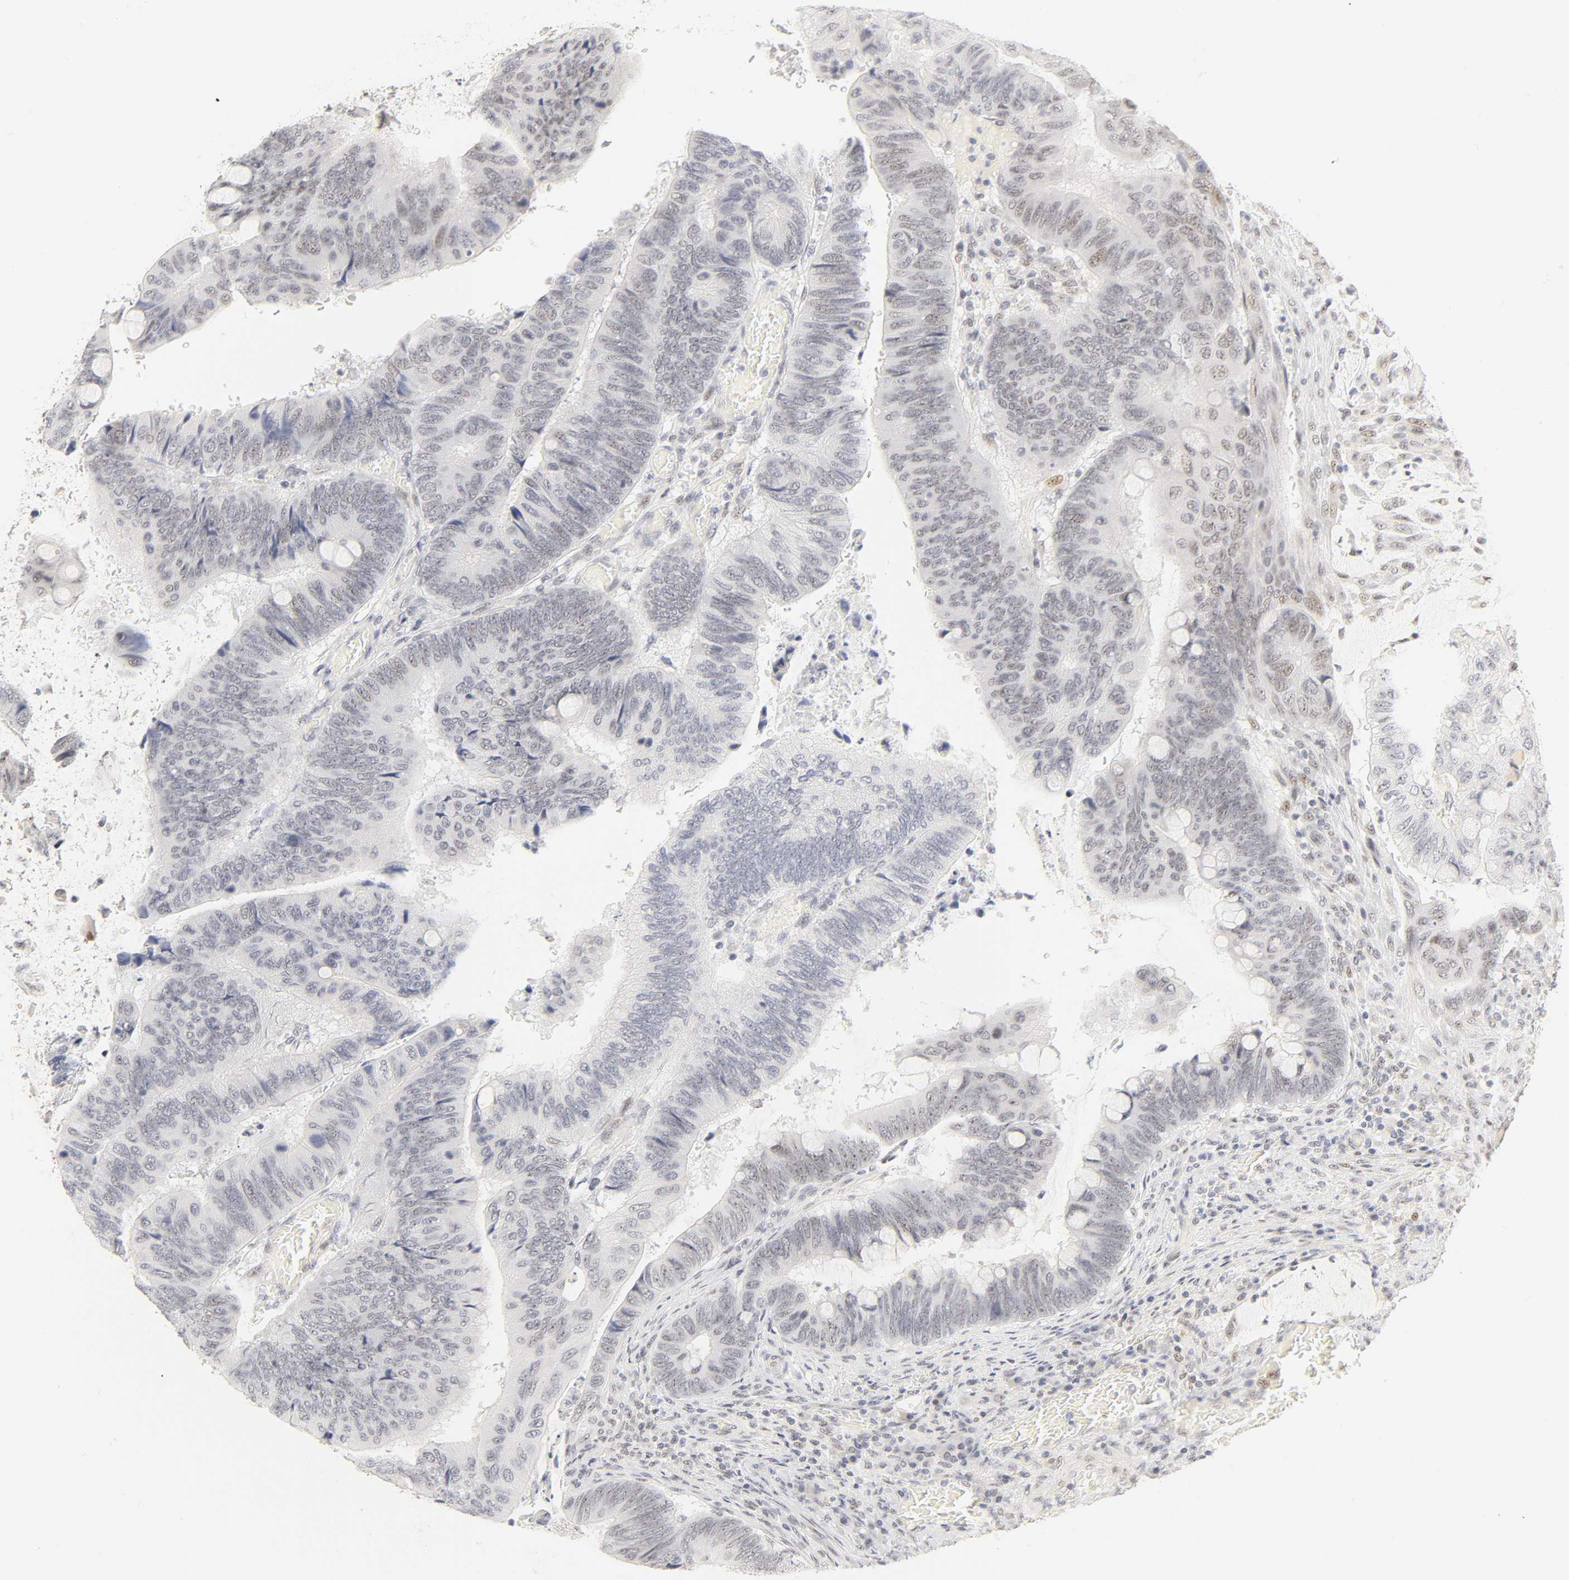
{"staining": {"intensity": "weak", "quantity": "<25%", "location": "nuclear"}, "tissue": "colorectal cancer", "cell_type": "Tumor cells", "image_type": "cancer", "snomed": [{"axis": "morphology", "description": "Normal tissue, NOS"}, {"axis": "morphology", "description": "Adenocarcinoma, NOS"}, {"axis": "topography", "description": "Rectum"}], "caption": "An image of human colorectal cancer is negative for staining in tumor cells.", "gene": "MNAT1", "patient": {"sex": "male", "age": 92}}